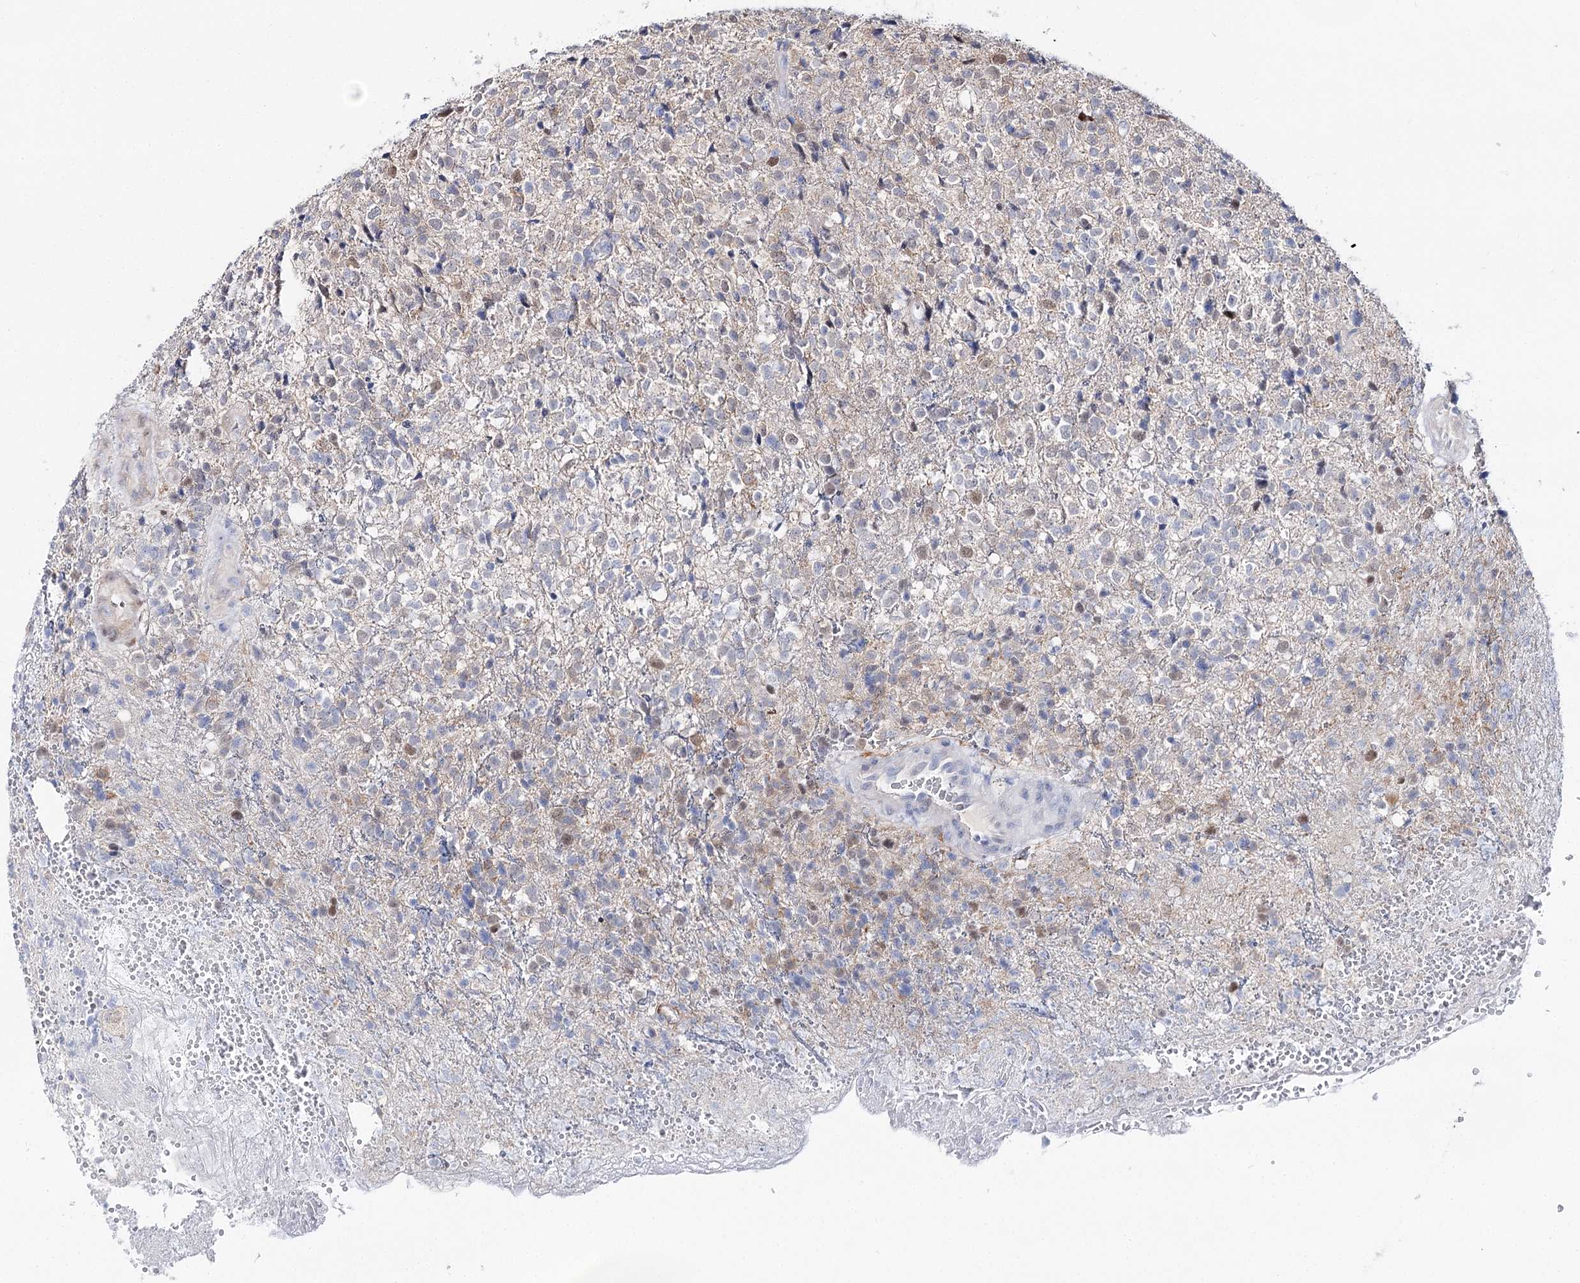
{"staining": {"intensity": "negative", "quantity": "none", "location": "none"}, "tissue": "glioma", "cell_type": "Tumor cells", "image_type": "cancer", "snomed": [{"axis": "morphology", "description": "Glioma, malignant, High grade"}, {"axis": "topography", "description": "Brain"}], "caption": "Immunohistochemistry micrograph of glioma stained for a protein (brown), which demonstrates no positivity in tumor cells.", "gene": "UGDH", "patient": {"sex": "male", "age": 56}}